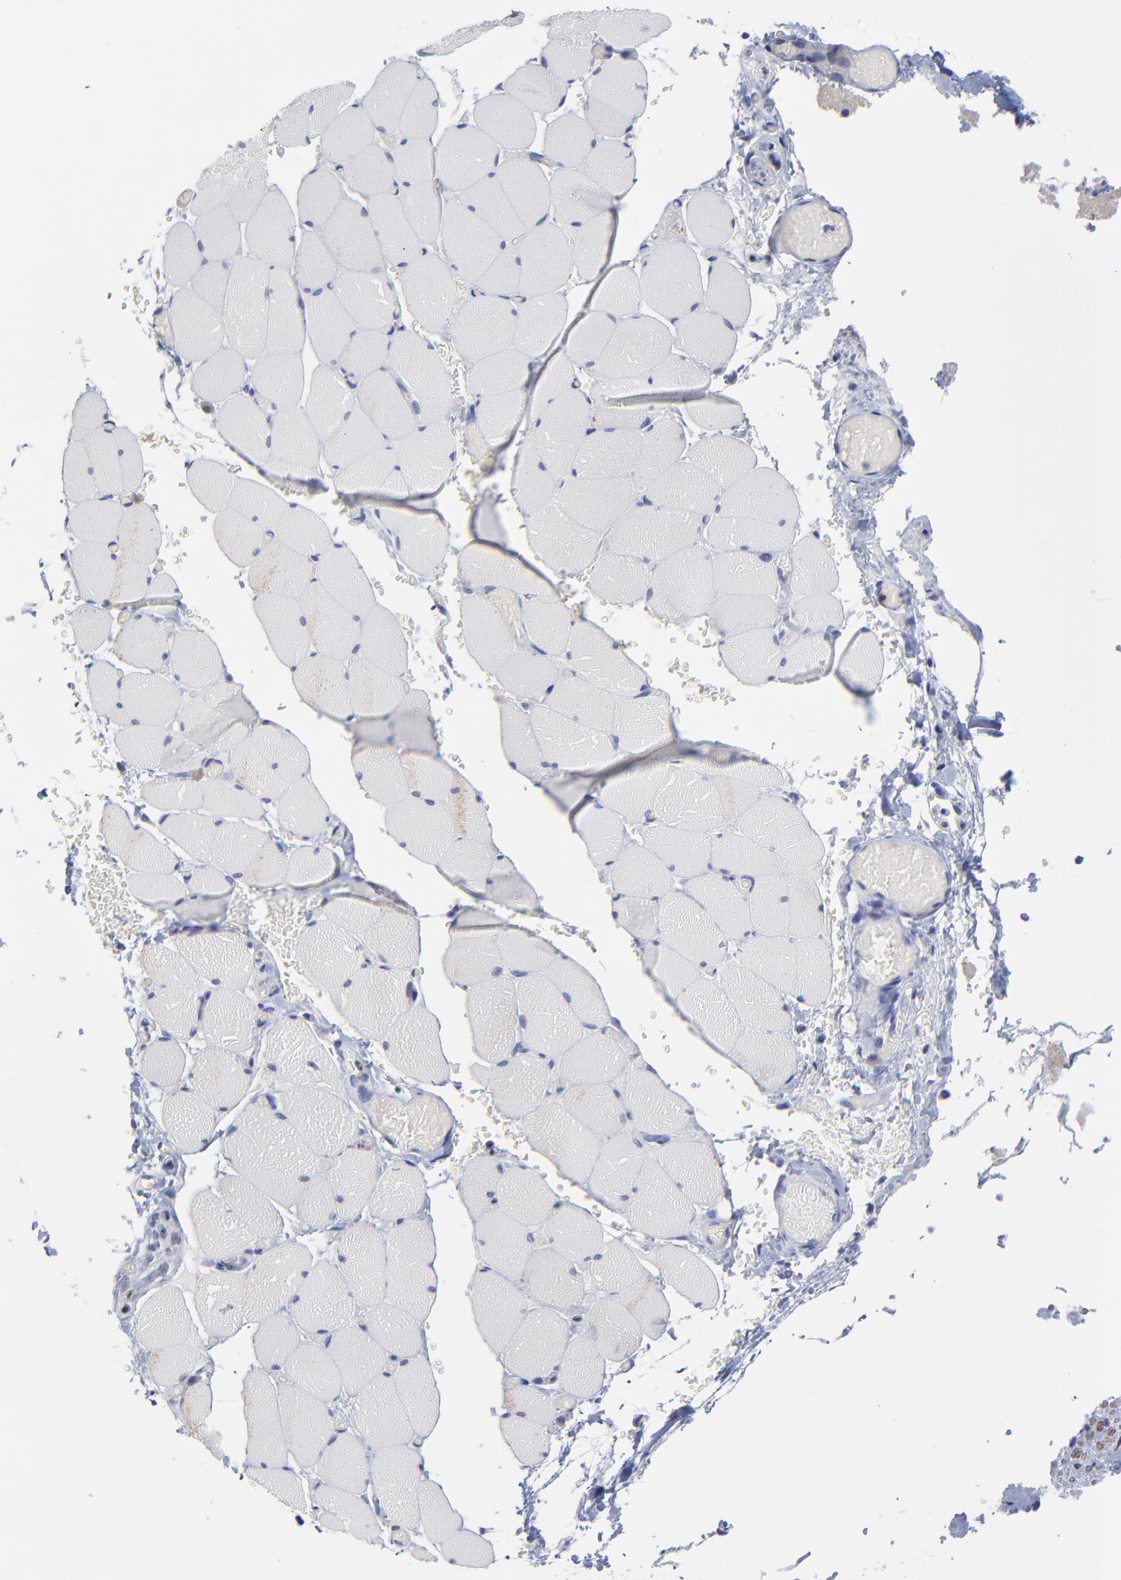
{"staining": {"intensity": "weak", "quantity": "<25%", "location": "cytoplasmic/membranous"}, "tissue": "skeletal muscle", "cell_type": "Myocytes", "image_type": "normal", "snomed": [{"axis": "morphology", "description": "Normal tissue, NOS"}, {"axis": "topography", "description": "Skeletal muscle"}, {"axis": "topography", "description": "Soft tissue"}], "caption": "High power microscopy micrograph of an IHC image of unremarkable skeletal muscle, revealing no significant staining in myocytes.", "gene": "SMARCA1", "patient": {"sex": "female", "age": 58}}